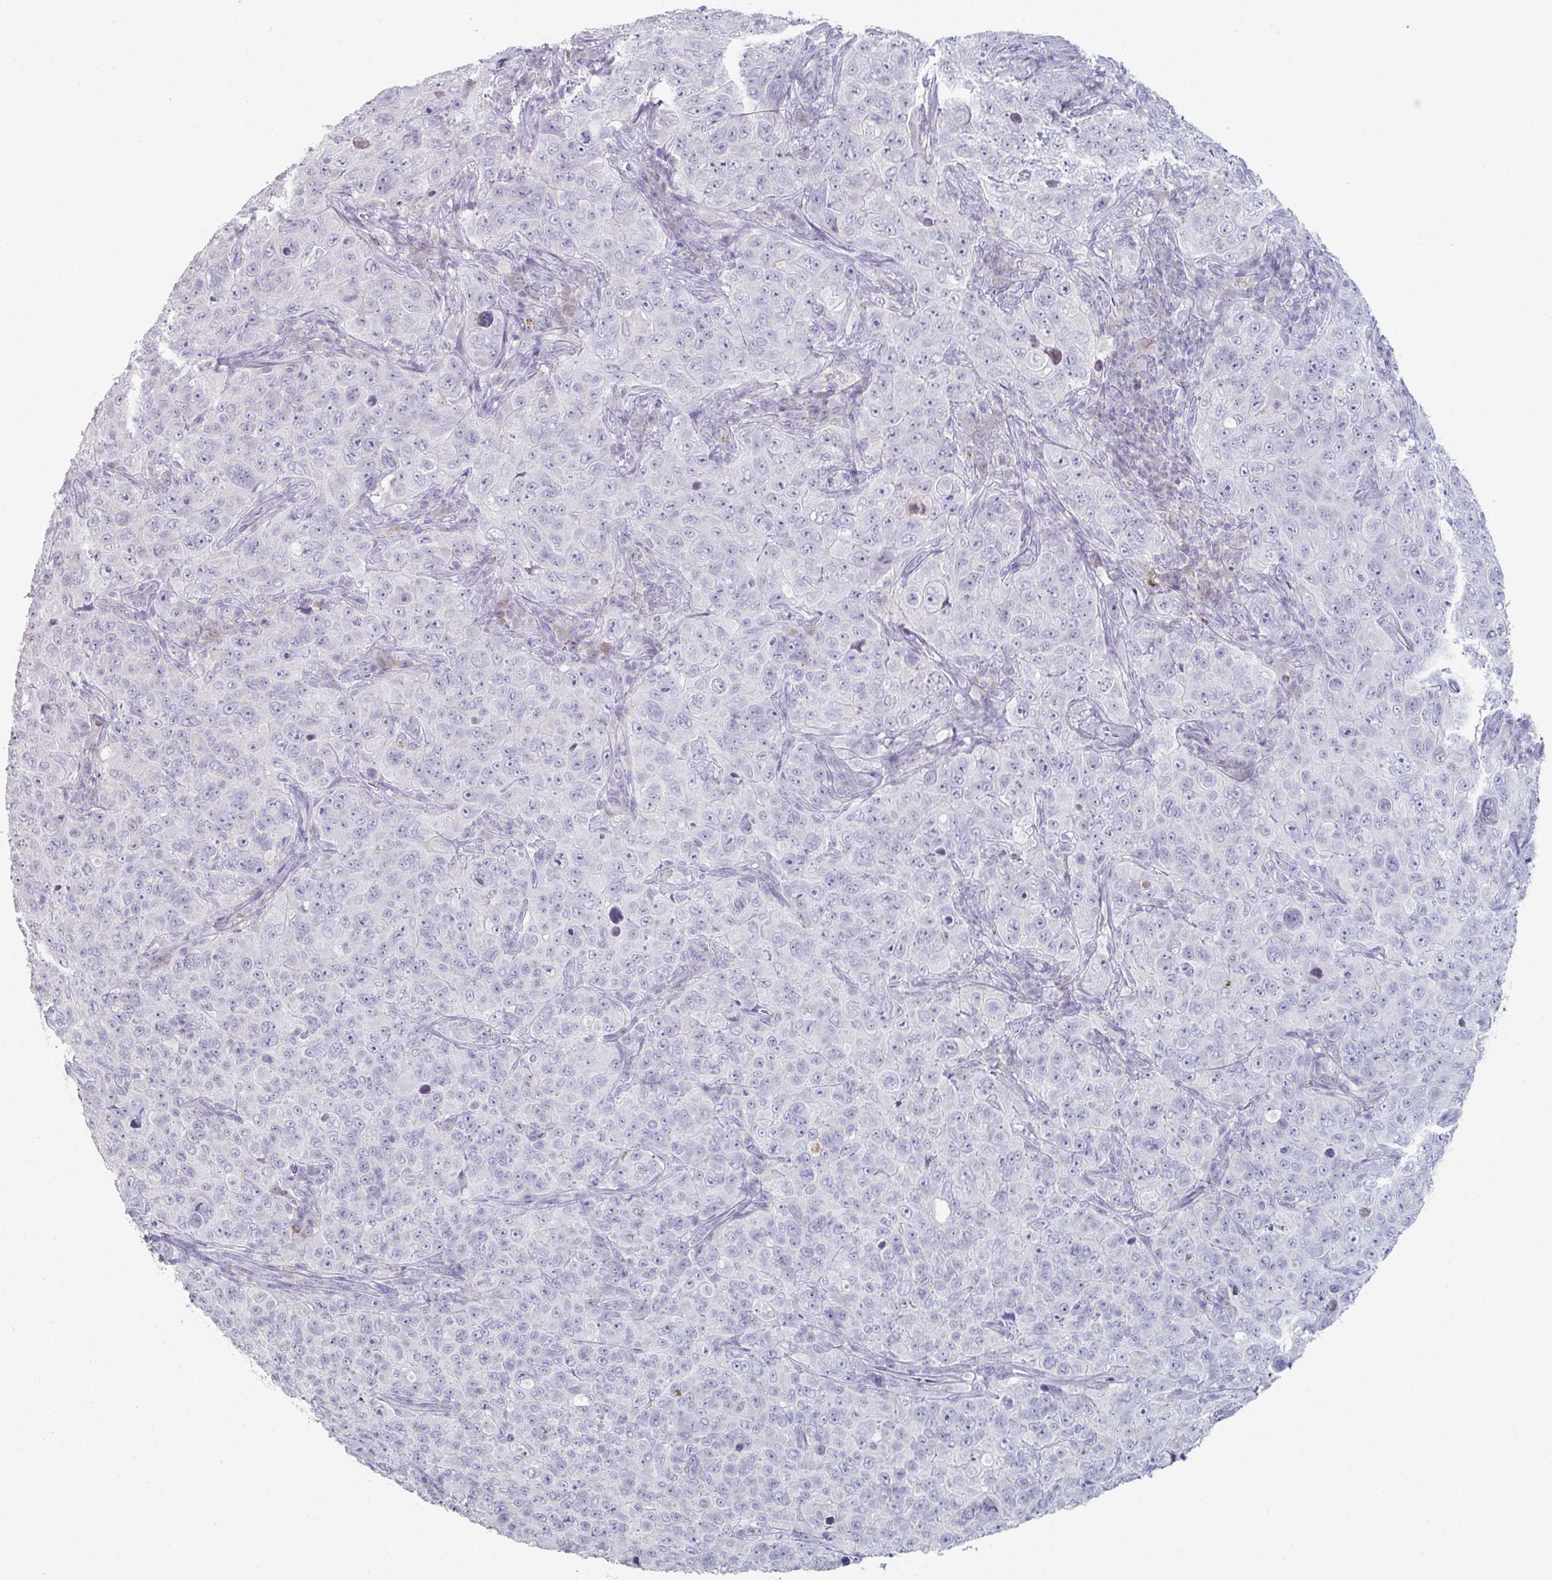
{"staining": {"intensity": "negative", "quantity": "none", "location": "none"}, "tissue": "pancreatic cancer", "cell_type": "Tumor cells", "image_type": "cancer", "snomed": [{"axis": "morphology", "description": "Adenocarcinoma, NOS"}, {"axis": "topography", "description": "Pancreas"}], "caption": "Immunohistochemical staining of human pancreatic adenocarcinoma displays no significant expression in tumor cells.", "gene": "ADAM21", "patient": {"sex": "male", "age": 68}}